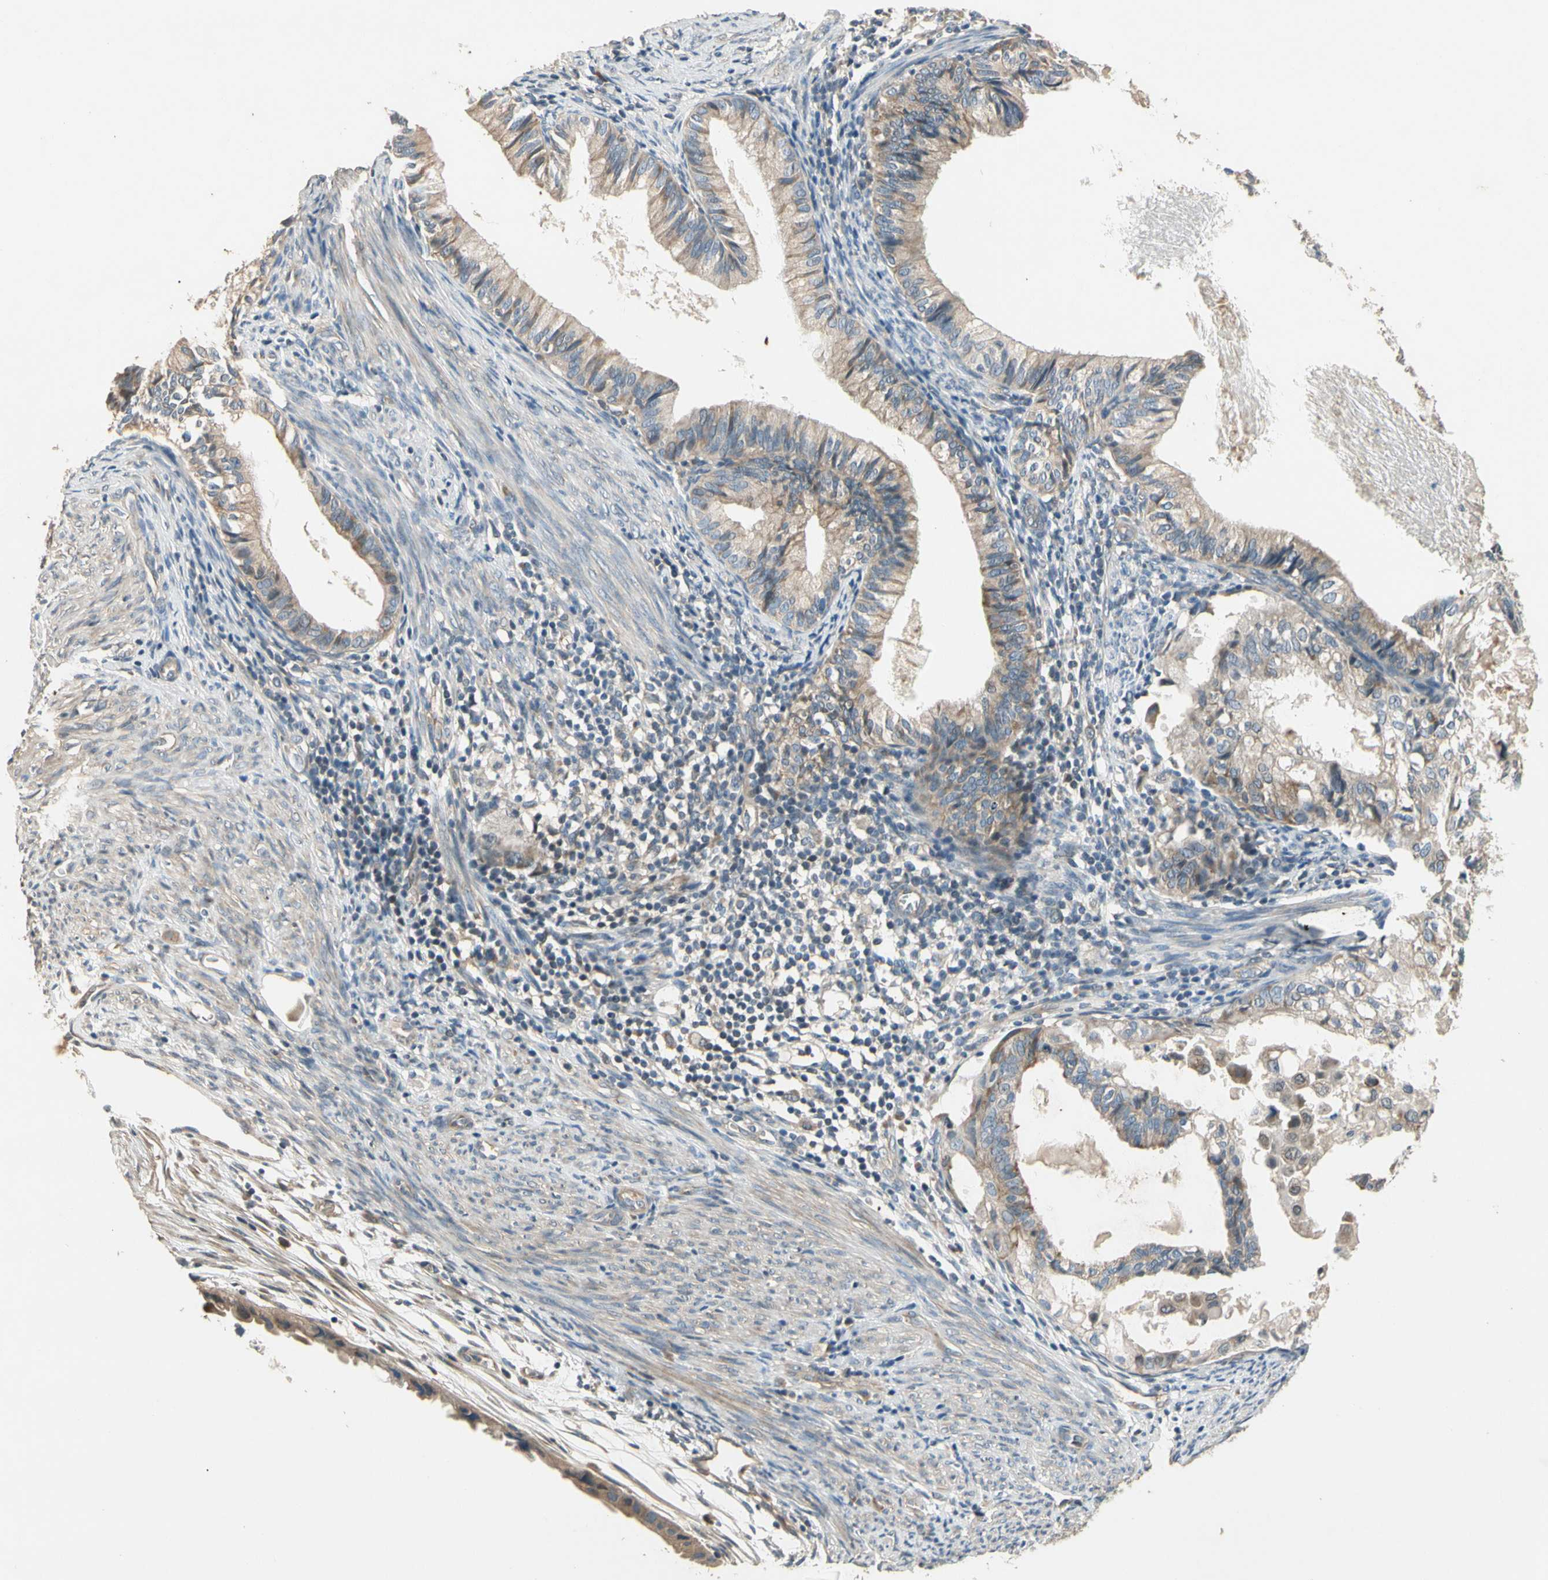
{"staining": {"intensity": "moderate", "quantity": "25%-75%", "location": "cytoplasmic/membranous"}, "tissue": "cervical cancer", "cell_type": "Tumor cells", "image_type": "cancer", "snomed": [{"axis": "morphology", "description": "Normal tissue, NOS"}, {"axis": "morphology", "description": "Adenocarcinoma, NOS"}, {"axis": "topography", "description": "Cervix"}, {"axis": "topography", "description": "Endometrium"}], "caption": "The immunohistochemical stain labels moderate cytoplasmic/membranous staining in tumor cells of cervical cancer (adenocarcinoma) tissue.", "gene": "ALKBH3", "patient": {"sex": "female", "age": 86}}